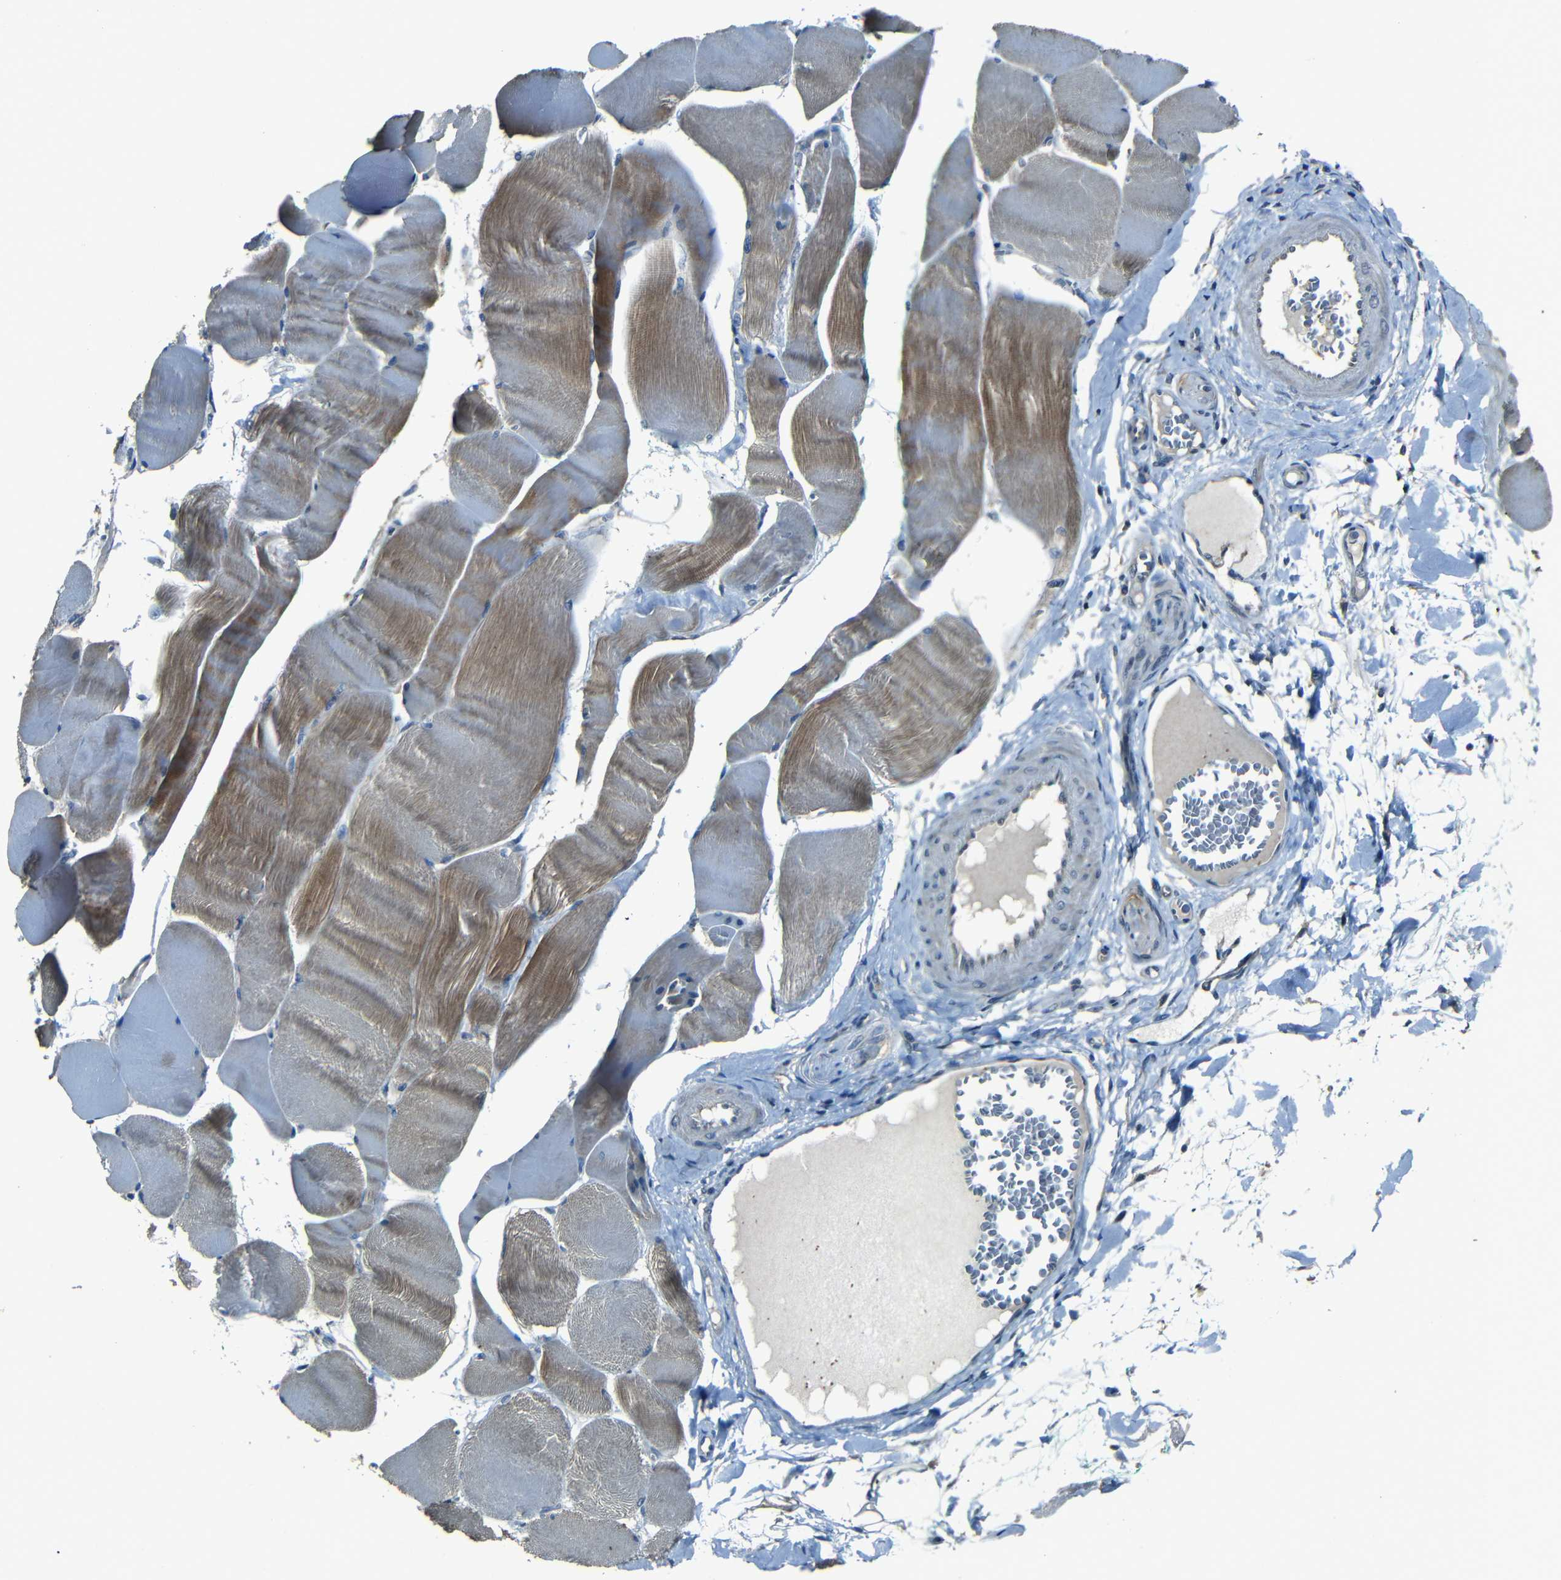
{"staining": {"intensity": "moderate", "quantity": "25%-75%", "location": "cytoplasmic/membranous"}, "tissue": "skeletal muscle", "cell_type": "Myocytes", "image_type": "normal", "snomed": [{"axis": "morphology", "description": "Normal tissue, NOS"}, {"axis": "morphology", "description": "Squamous cell carcinoma, NOS"}, {"axis": "topography", "description": "Skeletal muscle"}], "caption": "Protein staining of unremarkable skeletal muscle reveals moderate cytoplasmic/membranous positivity in approximately 25%-75% of myocytes. The staining is performed using DAB (3,3'-diaminobenzidine) brown chromogen to label protein expression. The nuclei are counter-stained blue using hematoxylin.", "gene": "SLA", "patient": {"sex": "male", "age": 51}}